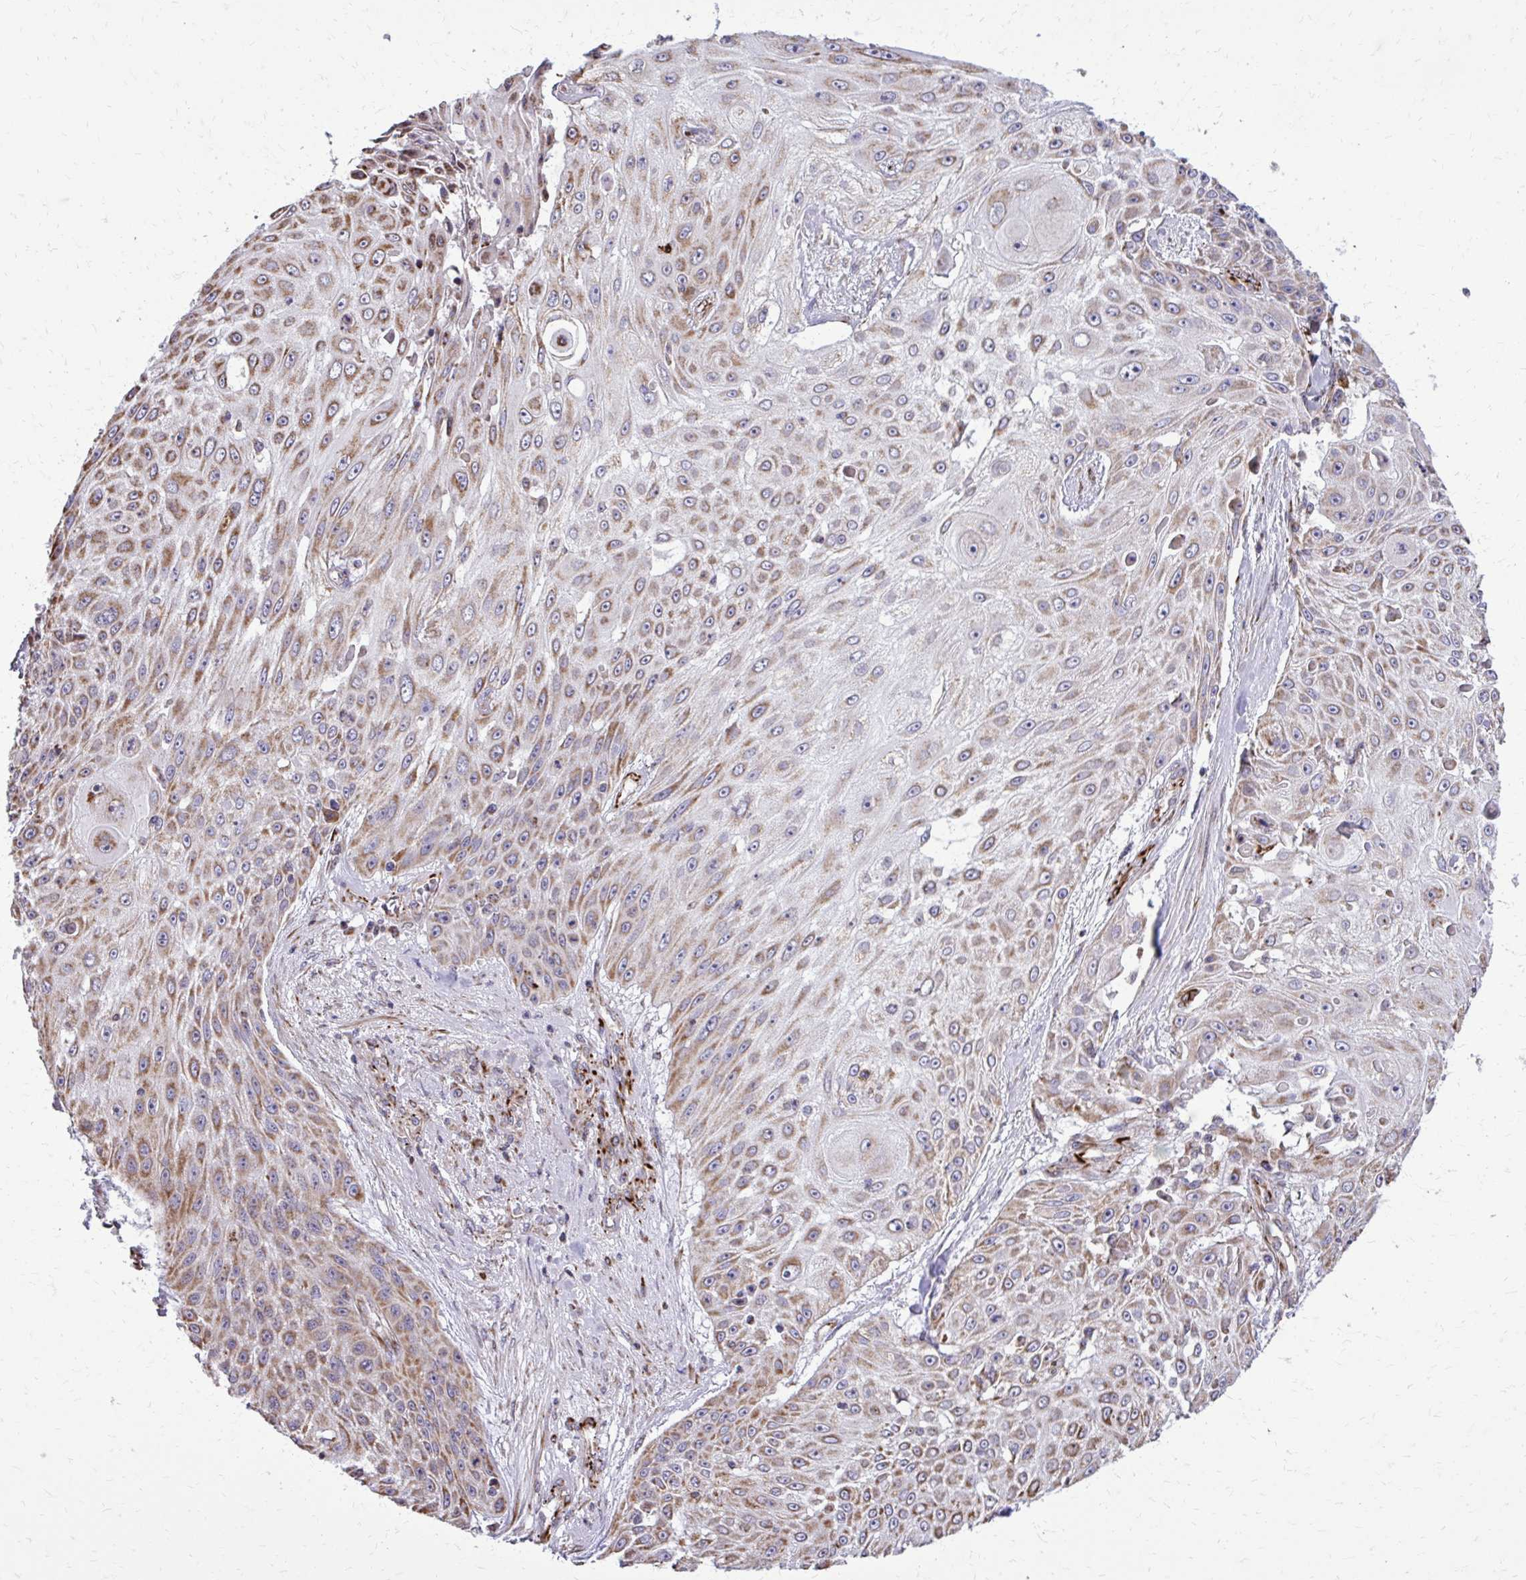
{"staining": {"intensity": "moderate", "quantity": ">75%", "location": "cytoplasmic/membranous"}, "tissue": "skin cancer", "cell_type": "Tumor cells", "image_type": "cancer", "snomed": [{"axis": "morphology", "description": "Squamous cell carcinoma, NOS"}, {"axis": "topography", "description": "Skin"}], "caption": "This histopathology image displays immunohistochemistry staining of skin squamous cell carcinoma, with medium moderate cytoplasmic/membranous positivity in about >75% of tumor cells.", "gene": "ABCC3", "patient": {"sex": "female", "age": 86}}